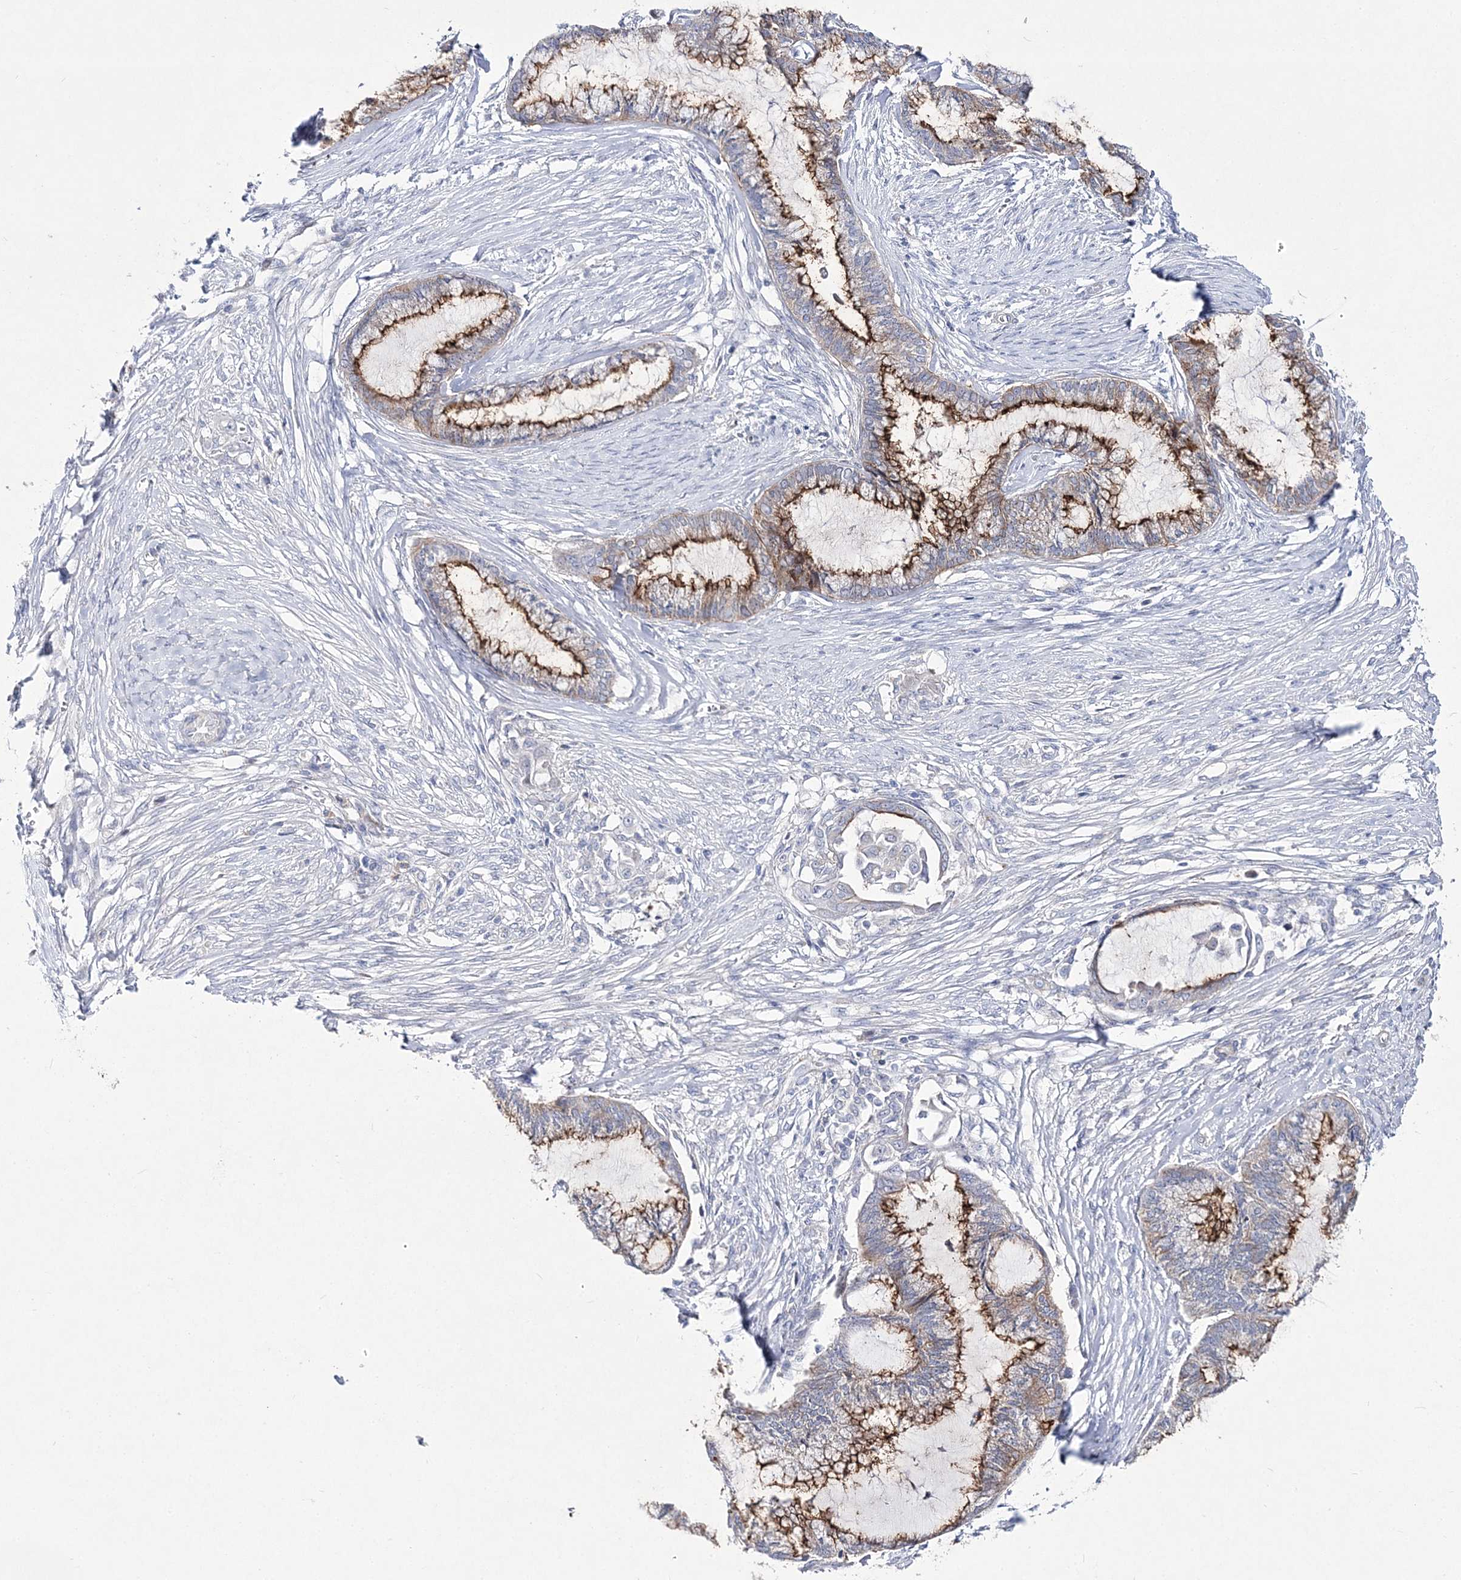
{"staining": {"intensity": "strong", "quantity": ">75%", "location": "cytoplasmic/membranous"}, "tissue": "endometrial cancer", "cell_type": "Tumor cells", "image_type": "cancer", "snomed": [{"axis": "morphology", "description": "Adenocarcinoma, NOS"}, {"axis": "topography", "description": "Endometrium"}], "caption": "Endometrial cancer (adenocarcinoma) stained with a protein marker demonstrates strong staining in tumor cells.", "gene": "ANO1", "patient": {"sex": "female", "age": 86}}